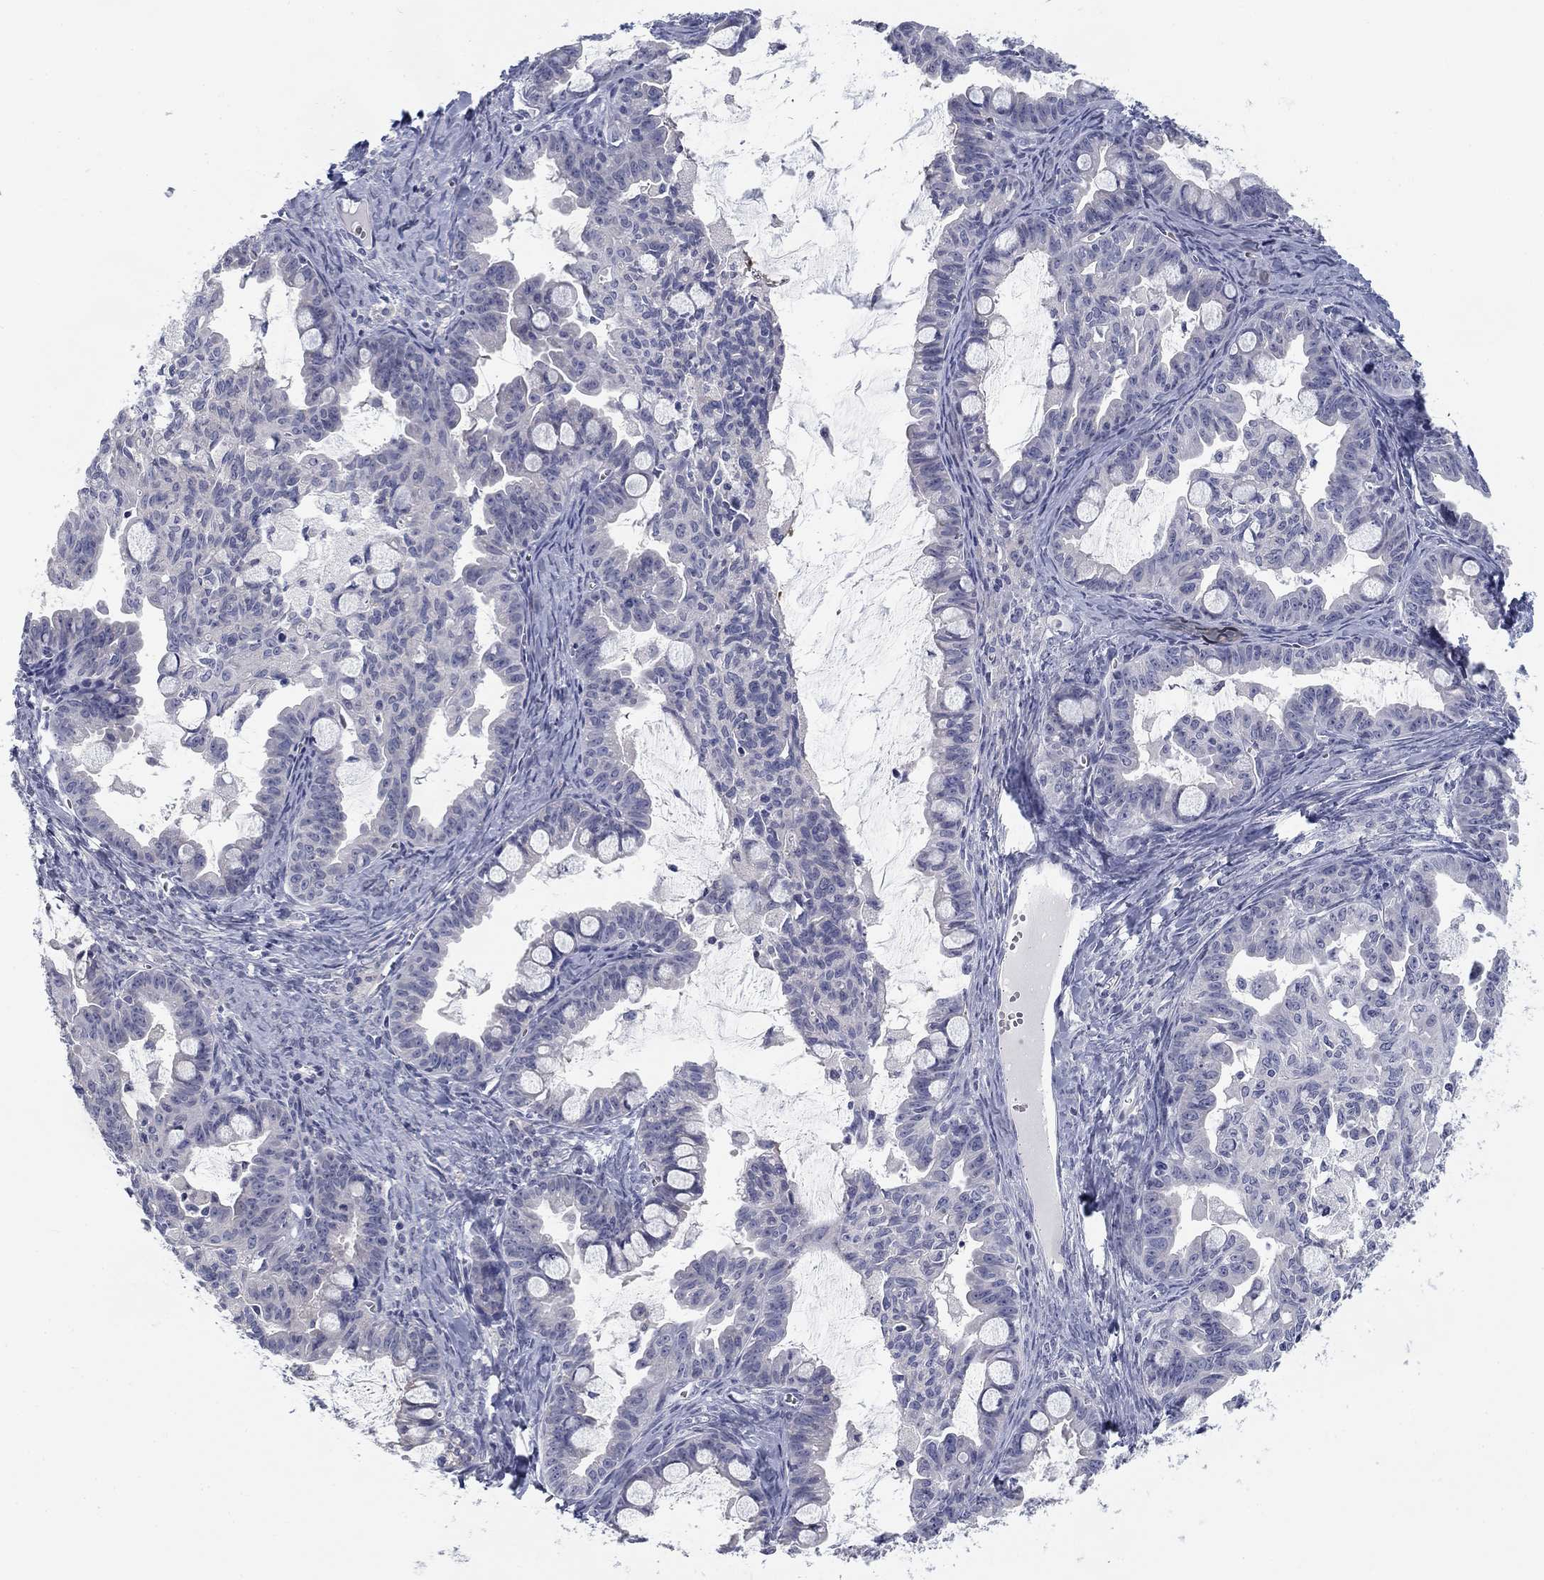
{"staining": {"intensity": "negative", "quantity": "none", "location": "none"}, "tissue": "ovarian cancer", "cell_type": "Tumor cells", "image_type": "cancer", "snomed": [{"axis": "morphology", "description": "Cystadenocarcinoma, mucinous, NOS"}, {"axis": "topography", "description": "Ovary"}], "caption": "Mucinous cystadenocarcinoma (ovarian) stained for a protein using immunohistochemistry shows no staining tumor cells.", "gene": "CALB1", "patient": {"sex": "female", "age": 63}}